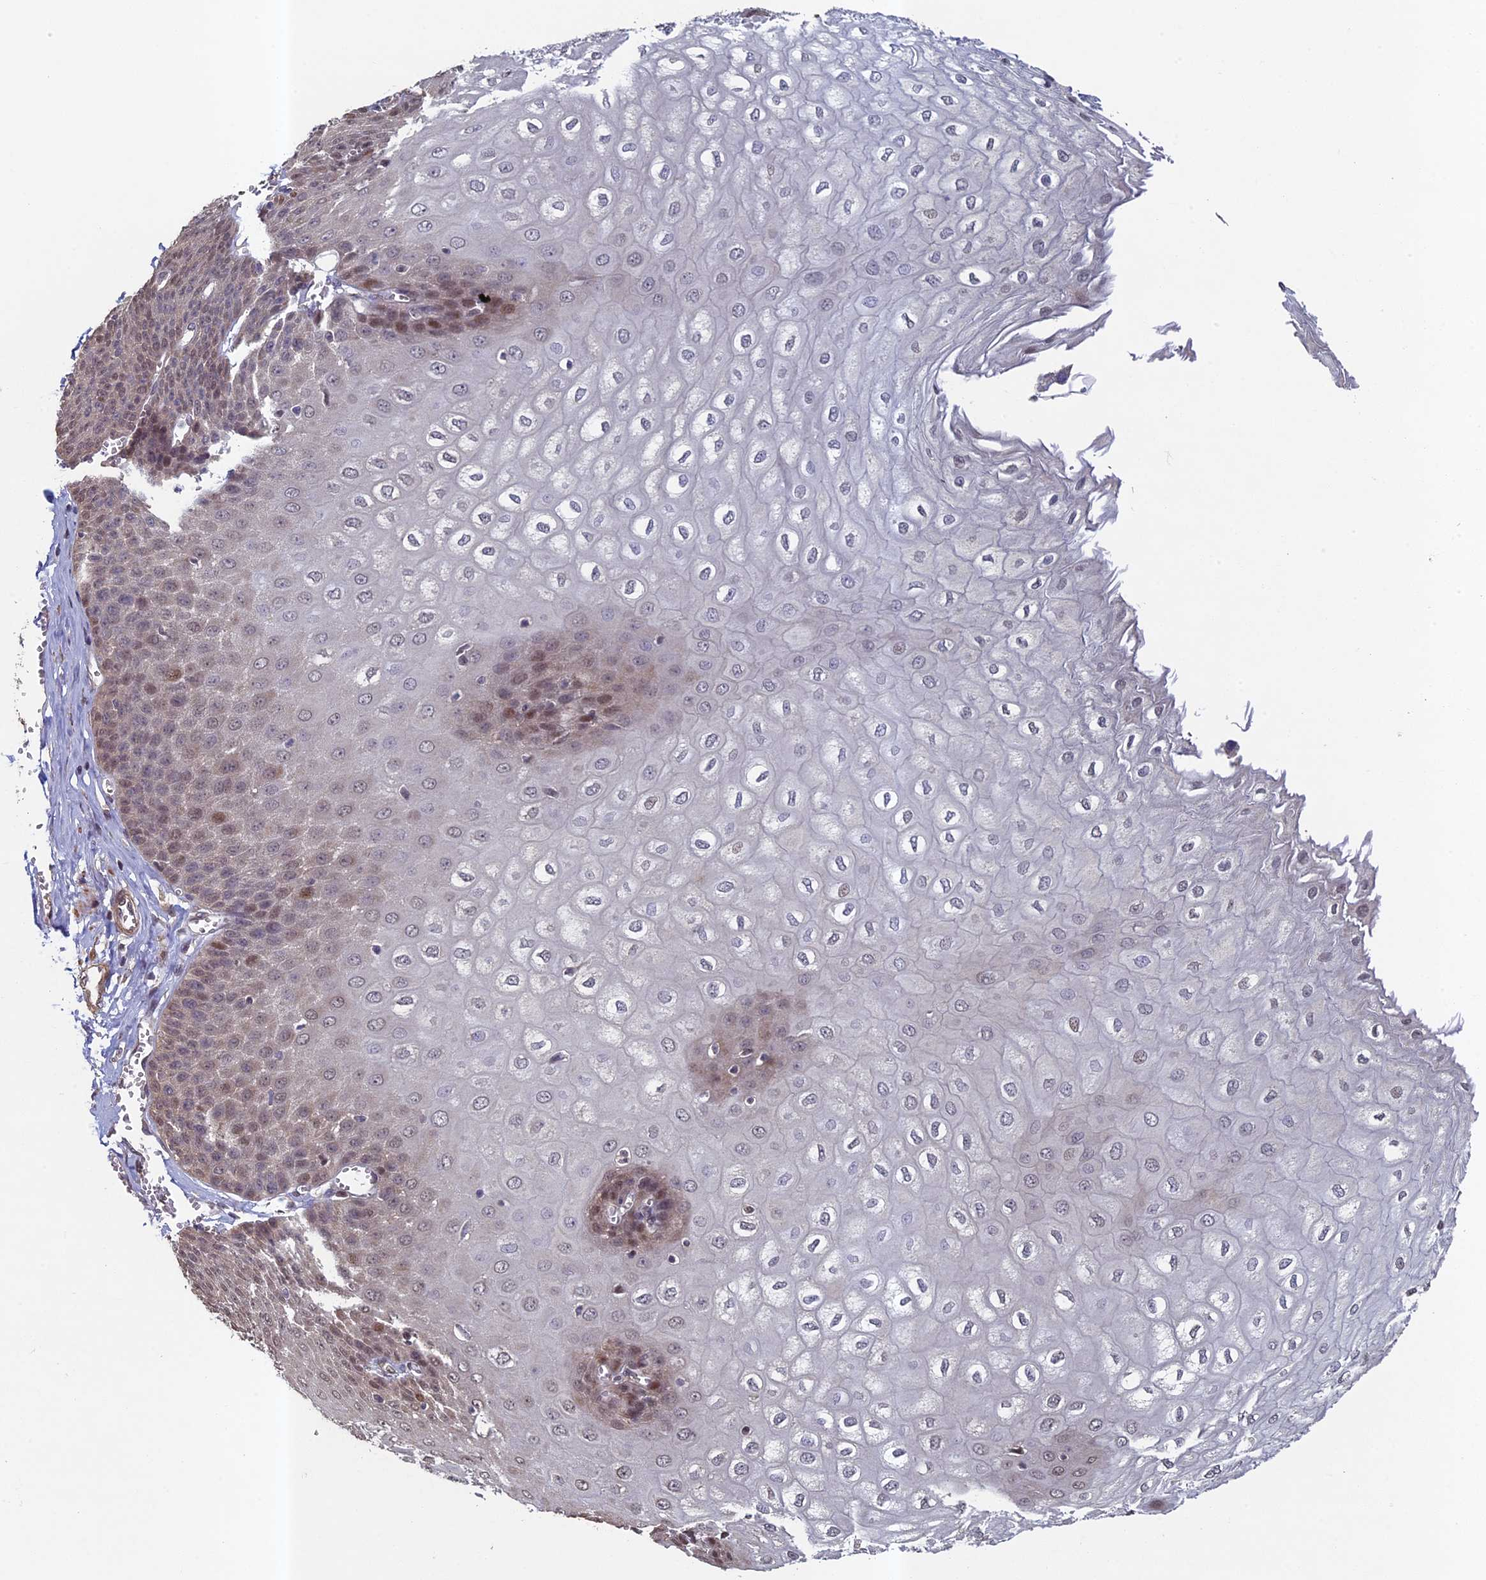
{"staining": {"intensity": "moderate", "quantity": "<25%", "location": "nuclear"}, "tissue": "esophagus", "cell_type": "Squamous epithelial cells", "image_type": "normal", "snomed": [{"axis": "morphology", "description": "Normal tissue, NOS"}, {"axis": "topography", "description": "Esophagus"}], "caption": "Protein staining of normal esophagus exhibits moderate nuclear positivity in about <25% of squamous epithelial cells.", "gene": "DIXDC1", "patient": {"sex": "male", "age": 60}}